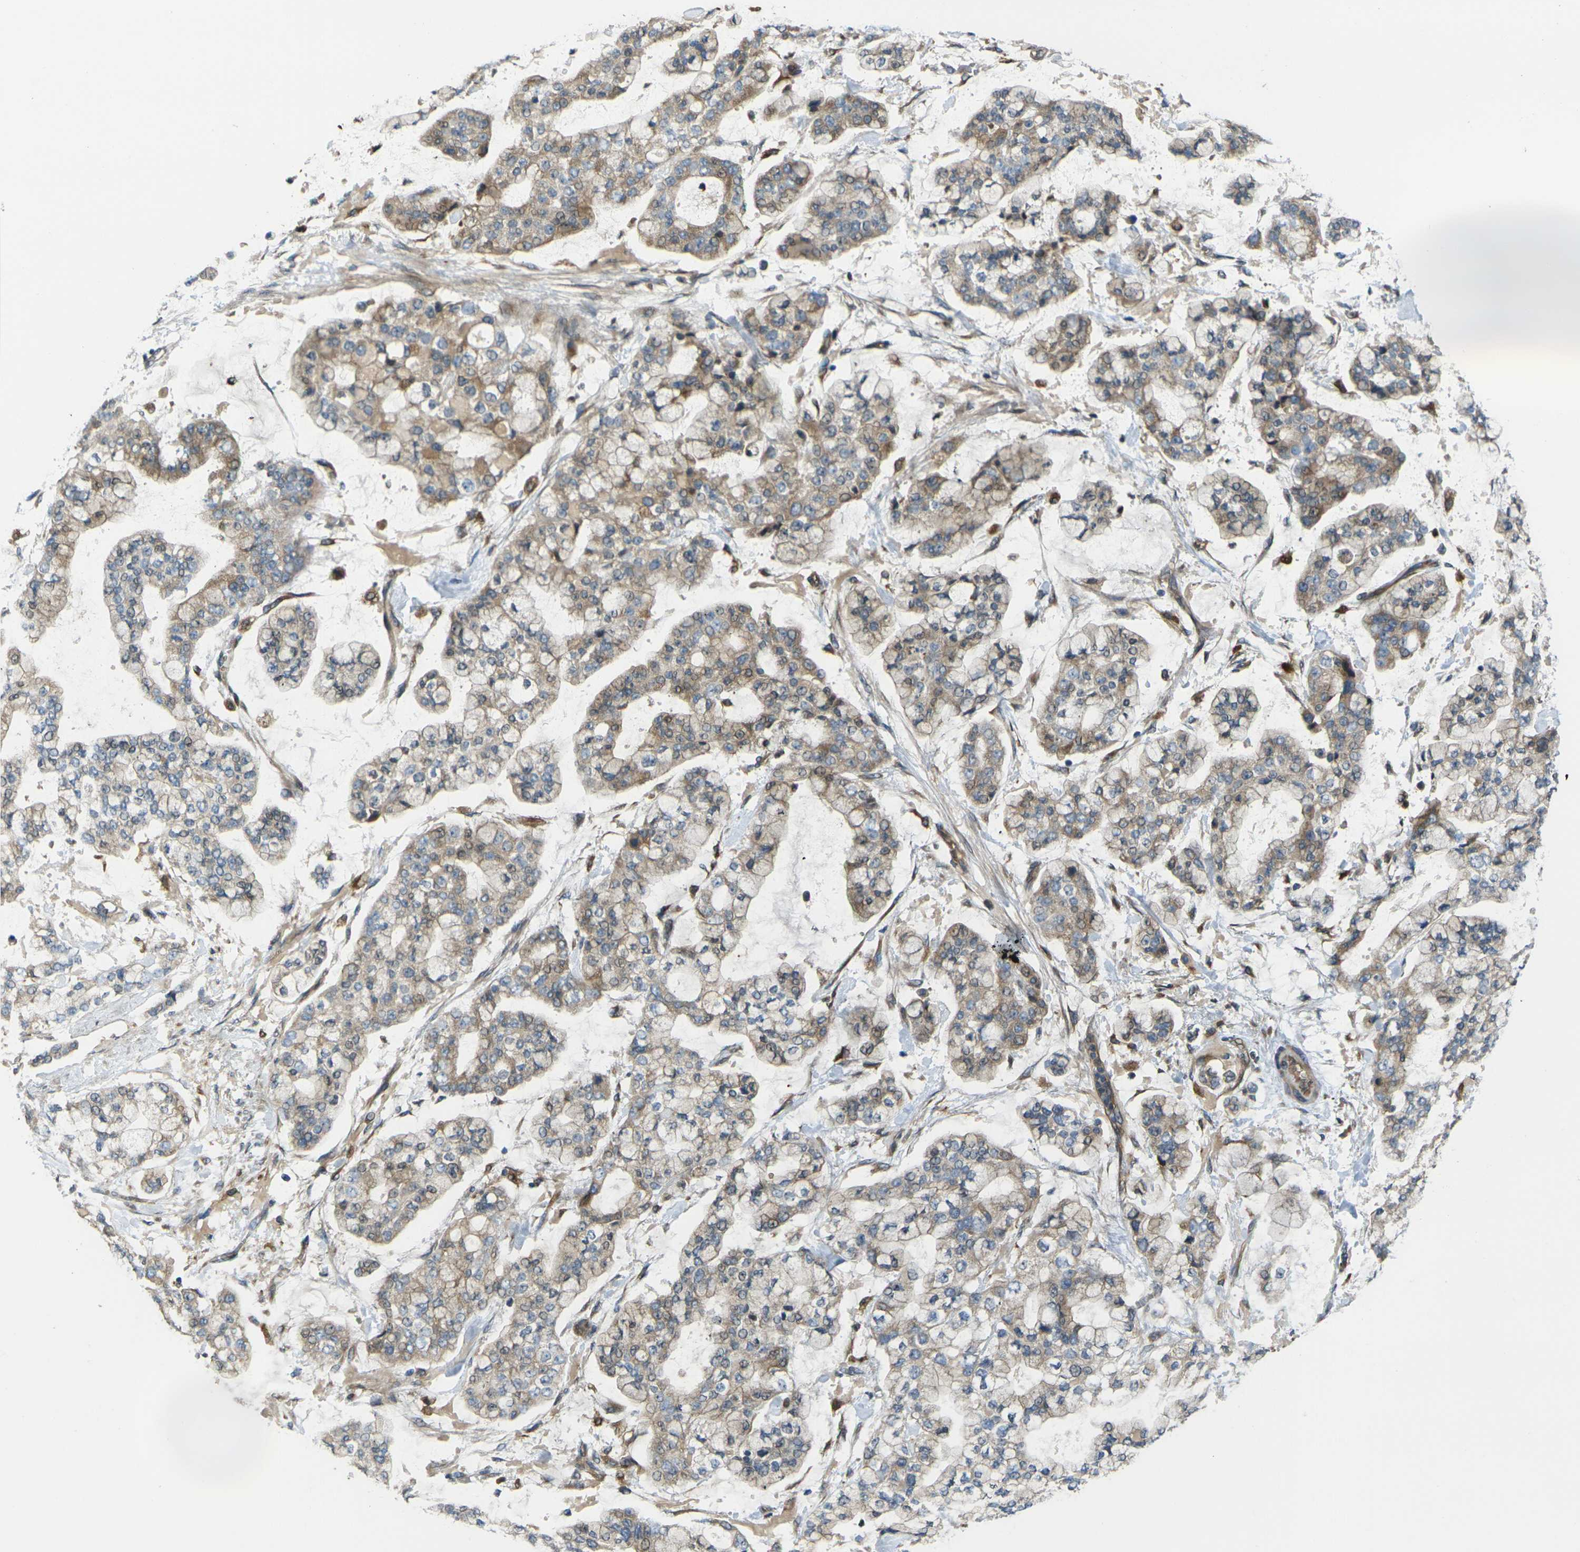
{"staining": {"intensity": "weak", "quantity": ">75%", "location": "cytoplasmic/membranous"}, "tissue": "stomach cancer", "cell_type": "Tumor cells", "image_type": "cancer", "snomed": [{"axis": "morphology", "description": "Normal tissue, NOS"}, {"axis": "morphology", "description": "Adenocarcinoma, NOS"}, {"axis": "topography", "description": "Stomach, upper"}, {"axis": "topography", "description": "Stomach"}], "caption": "A low amount of weak cytoplasmic/membranous expression is present in approximately >75% of tumor cells in stomach cancer tissue.", "gene": "FZD1", "patient": {"sex": "male", "age": 76}}